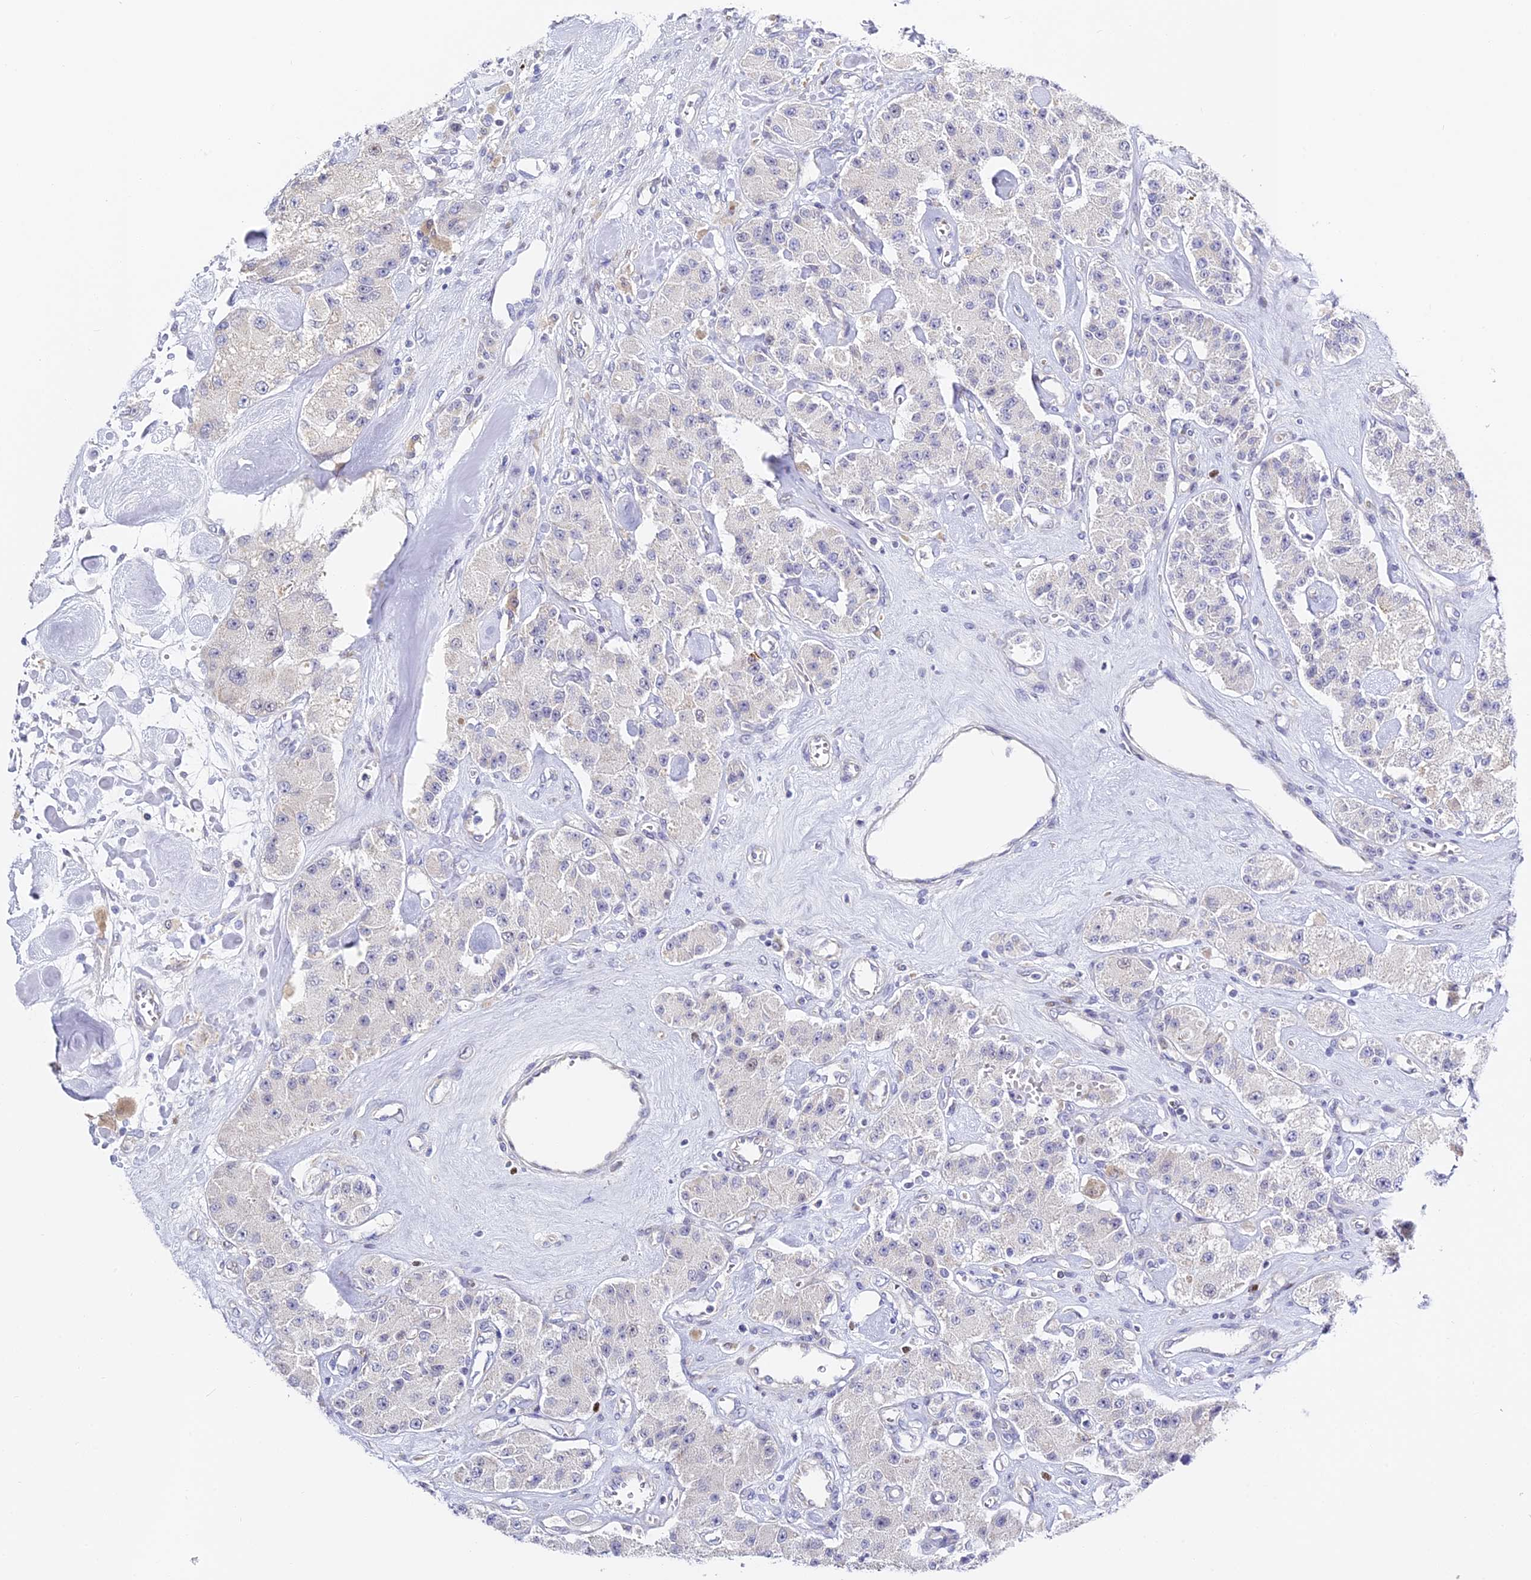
{"staining": {"intensity": "negative", "quantity": "none", "location": "none"}, "tissue": "carcinoid", "cell_type": "Tumor cells", "image_type": "cancer", "snomed": [{"axis": "morphology", "description": "Carcinoid, malignant, NOS"}, {"axis": "topography", "description": "Pancreas"}], "caption": "The immunohistochemistry (IHC) photomicrograph has no significant expression in tumor cells of carcinoid tissue. (Immunohistochemistry, brightfield microscopy, high magnification).", "gene": "SERP1", "patient": {"sex": "male", "age": 41}}